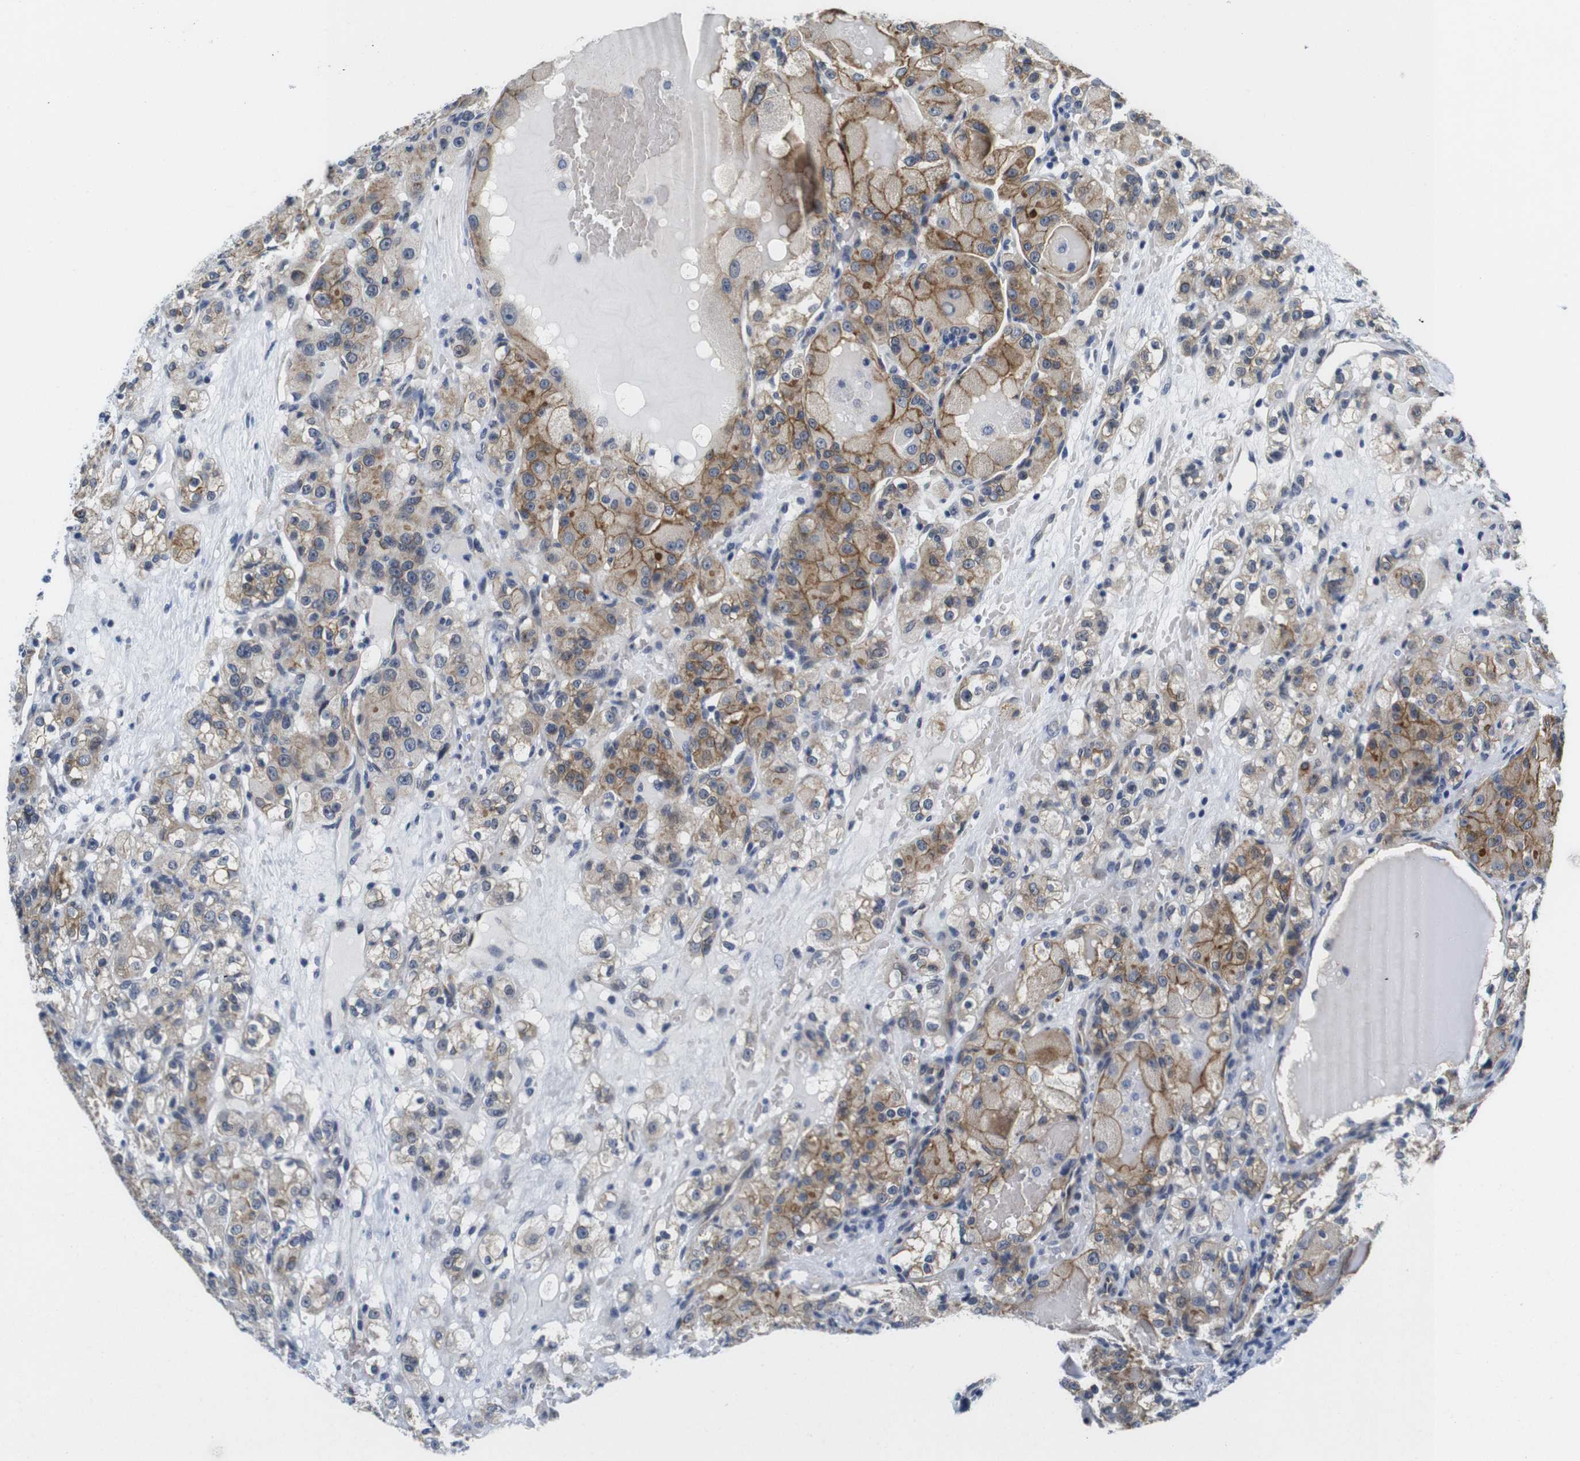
{"staining": {"intensity": "moderate", "quantity": ">75%", "location": "cytoplasmic/membranous"}, "tissue": "renal cancer", "cell_type": "Tumor cells", "image_type": "cancer", "snomed": [{"axis": "morphology", "description": "Normal tissue, NOS"}, {"axis": "morphology", "description": "Adenocarcinoma, NOS"}, {"axis": "topography", "description": "Kidney"}], "caption": "Immunohistochemistry staining of renal cancer, which demonstrates medium levels of moderate cytoplasmic/membranous expression in approximately >75% of tumor cells indicating moderate cytoplasmic/membranous protein positivity. The staining was performed using DAB (brown) for protein detection and nuclei were counterstained in hematoxylin (blue).", "gene": "SOCS3", "patient": {"sex": "male", "age": 61}}